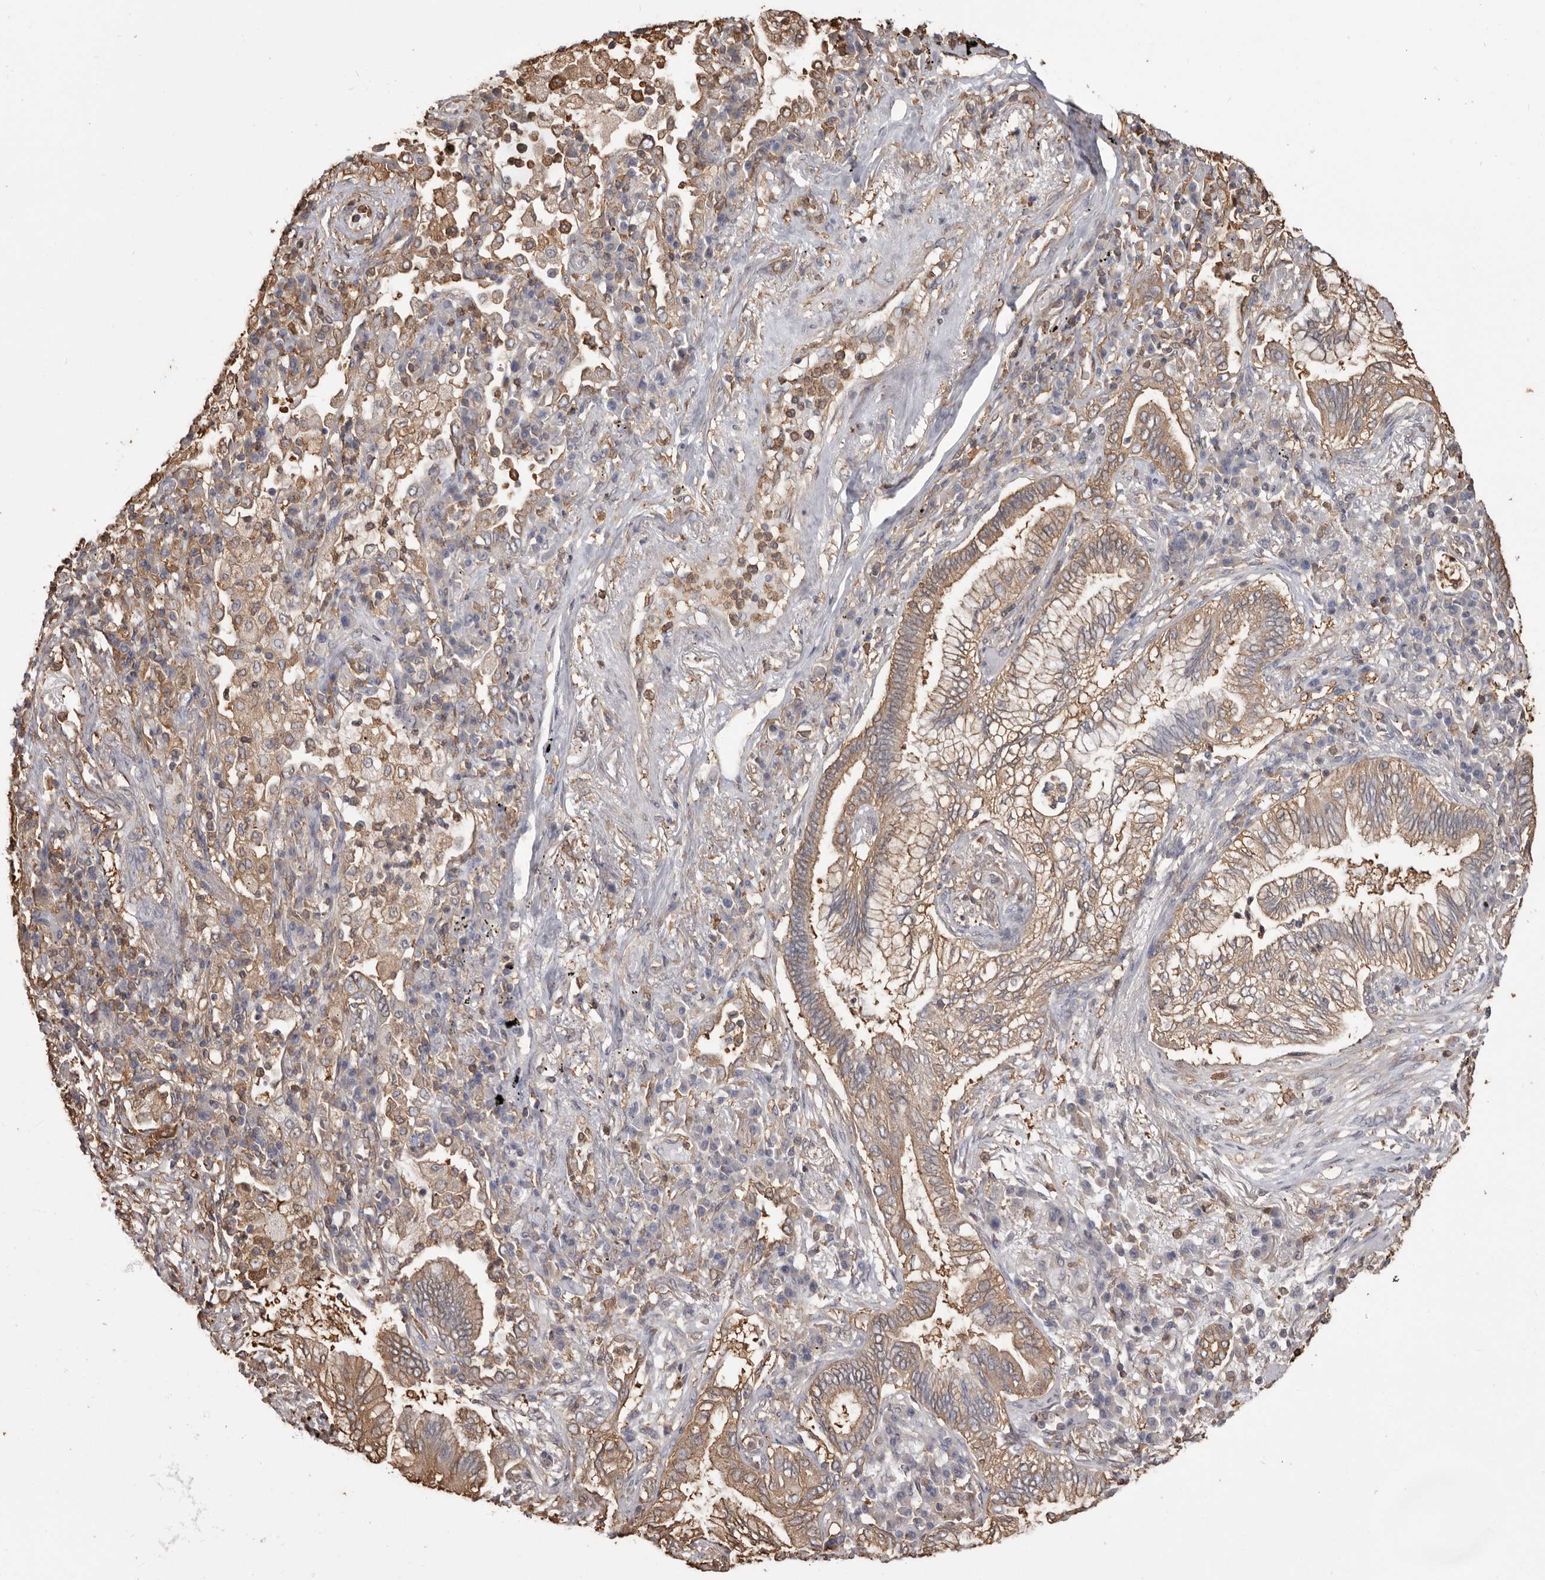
{"staining": {"intensity": "moderate", "quantity": ">75%", "location": "cytoplasmic/membranous"}, "tissue": "bronchus", "cell_type": "Respiratory epithelial cells", "image_type": "normal", "snomed": [{"axis": "morphology", "description": "Normal tissue, NOS"}, {"axis": "morphology", "description": "Adenocarcinoma, NOS"}, {"axis": "topography", "description": "Bronchus"}, {"axis": "topography", "description": "Lung"}], "caption": "A histopathology image of bronchus stained for a protein reveals moderate cytoplasmic/membranous brown staining in respiratory epithelial cells. (DAB = brown stain, brightfield microscopy at high magnification).", "gene": "PKM", "patient": {"sex": "female", "age": 70}}